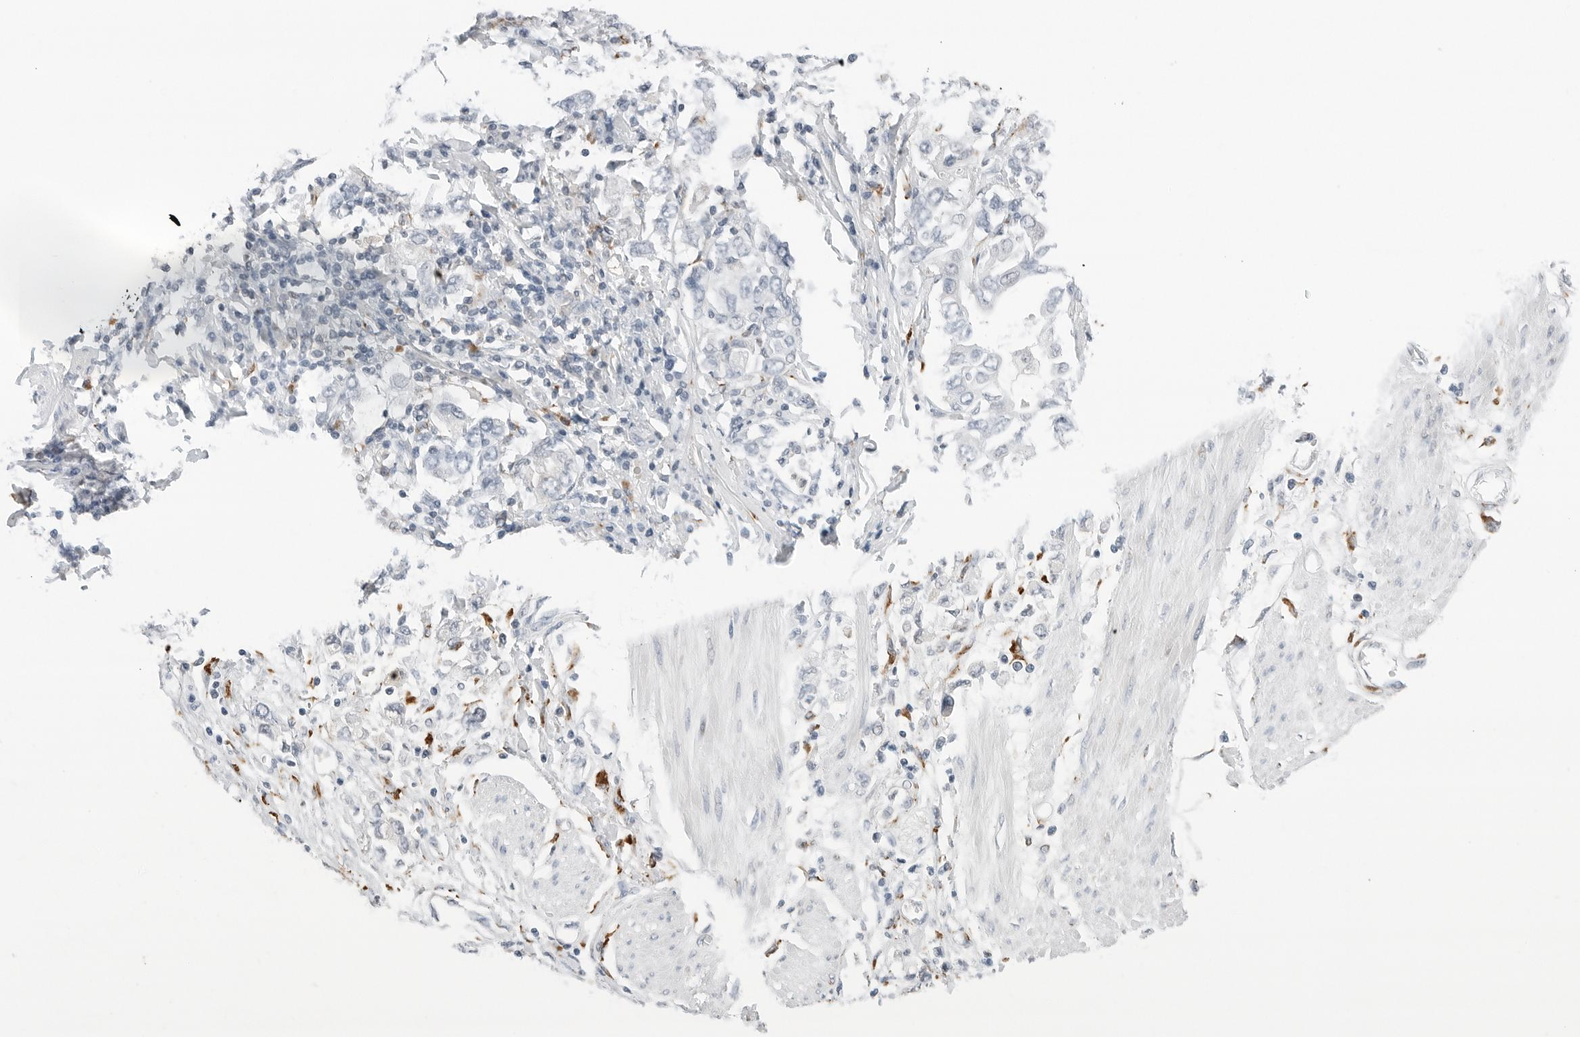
{"staining": {"intensity": "negative", "quantity": "none", "location": "none"}, "tissue": "stomach cancer", "cell_type": "Tumor cells", "image_type": "cancer", "snomed": [{"axis": "morphology", "description": "Adenocarcinoma, NOS"}, {"axis": "topography", "description": "Stomach"}], "caption": "A photomicrograph of human stomach cancer (adenocarcinoma) is negative for staining in tumor cells. The staining was performed using DAB (3,3'-diaminobenzidine) to visualize the protein expression in brown, while the nuclei were stained in blue with hematoxylin (Magnification: 20x).", "gene": "P4HA2", "patient": {"sex": "female", "age": 76}}